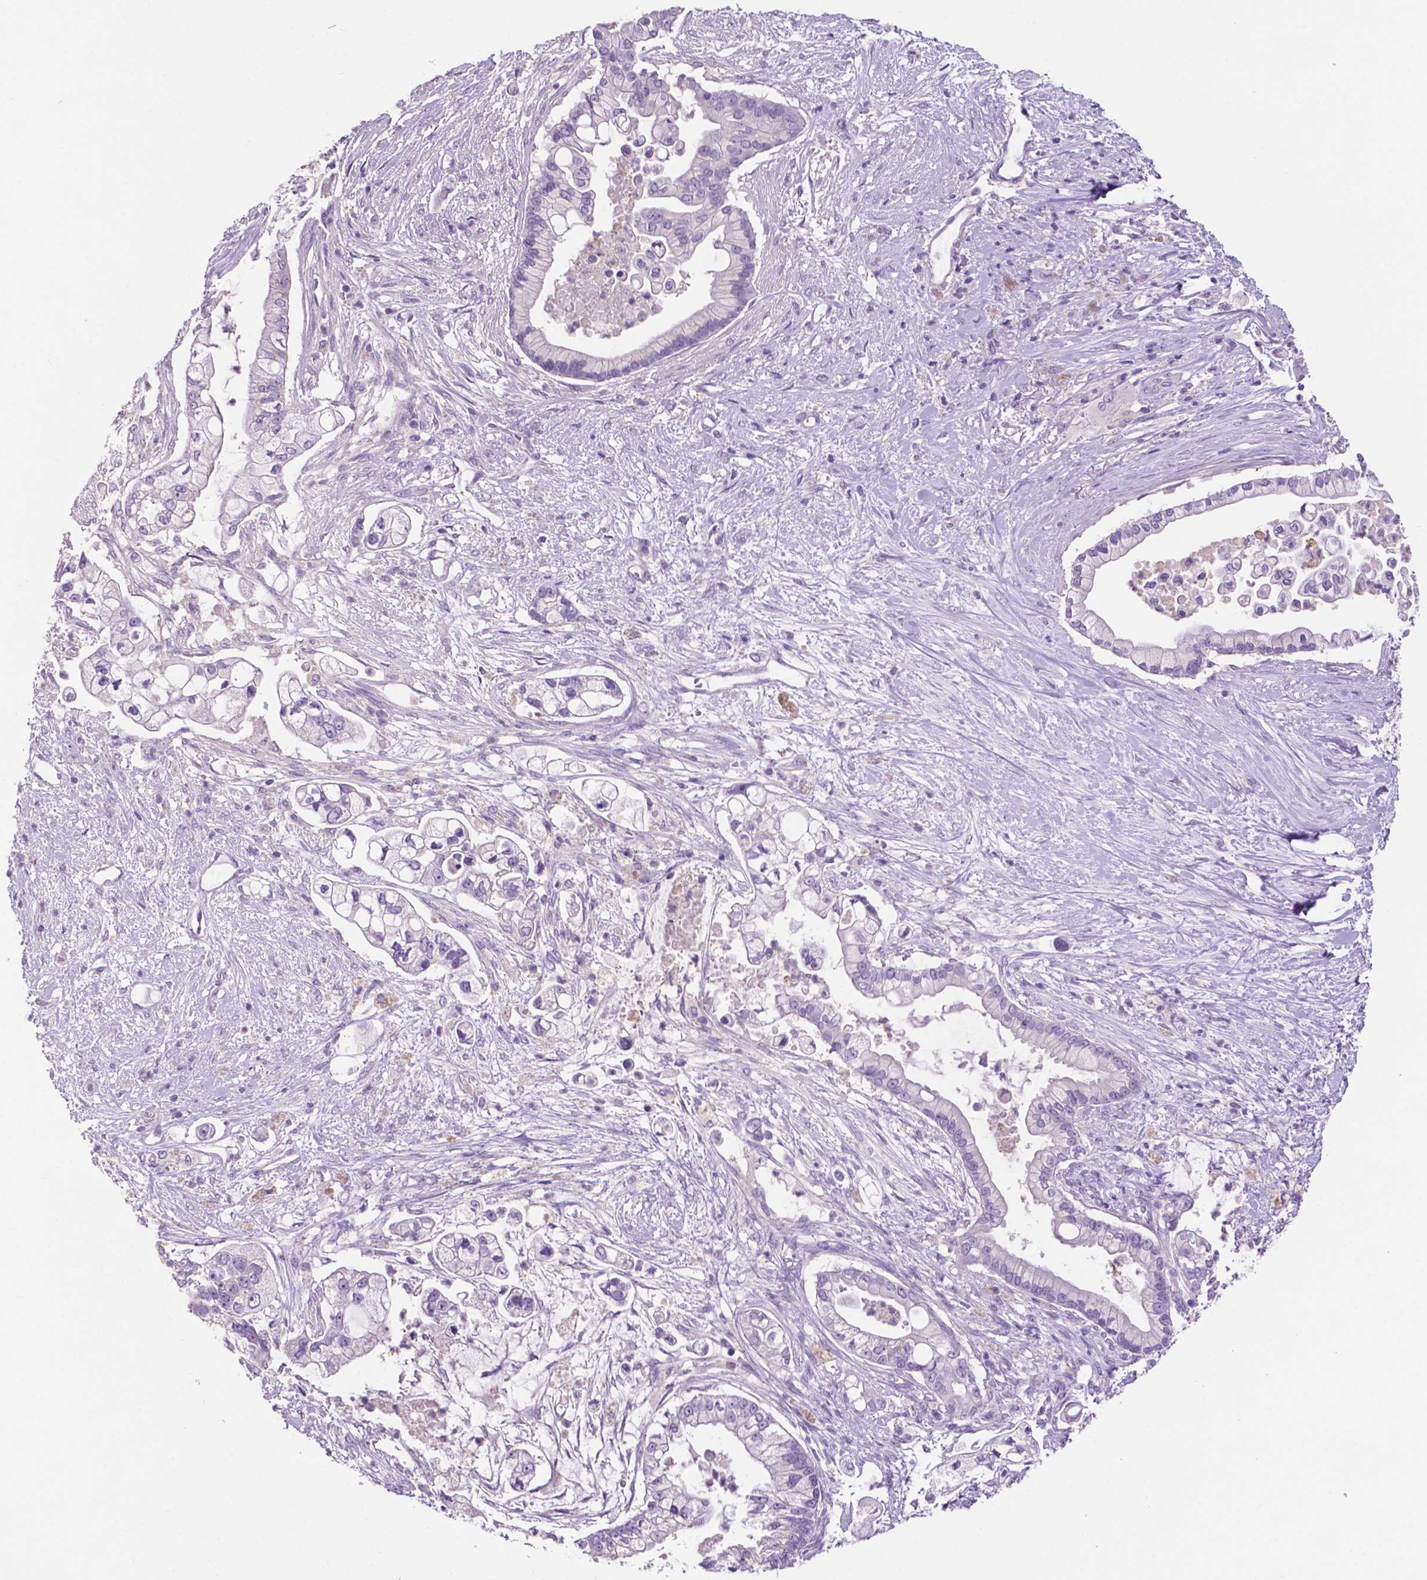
{"staining": {"intensity": "negative", "quantity": "none", "location": "none"}, "tissue": "pancreatic cancer", "cell_type": "Tumor cells", "image_type": "cancer", "snomed": [{"axis": "morphology", "description": "Adenocarcinoma, NOS"}, {"axis": "topography", "description": "Pancreas"}], "caption": "IHC image of pancreatic adenocarcinoma stained for a protein (brown), which reveals no positivity in tumor cells. (DAB immunohistochemistry with hematoxylin counter stain).", "gene": "PRPS2", "patient": {"sex": "female", "age": 69}}